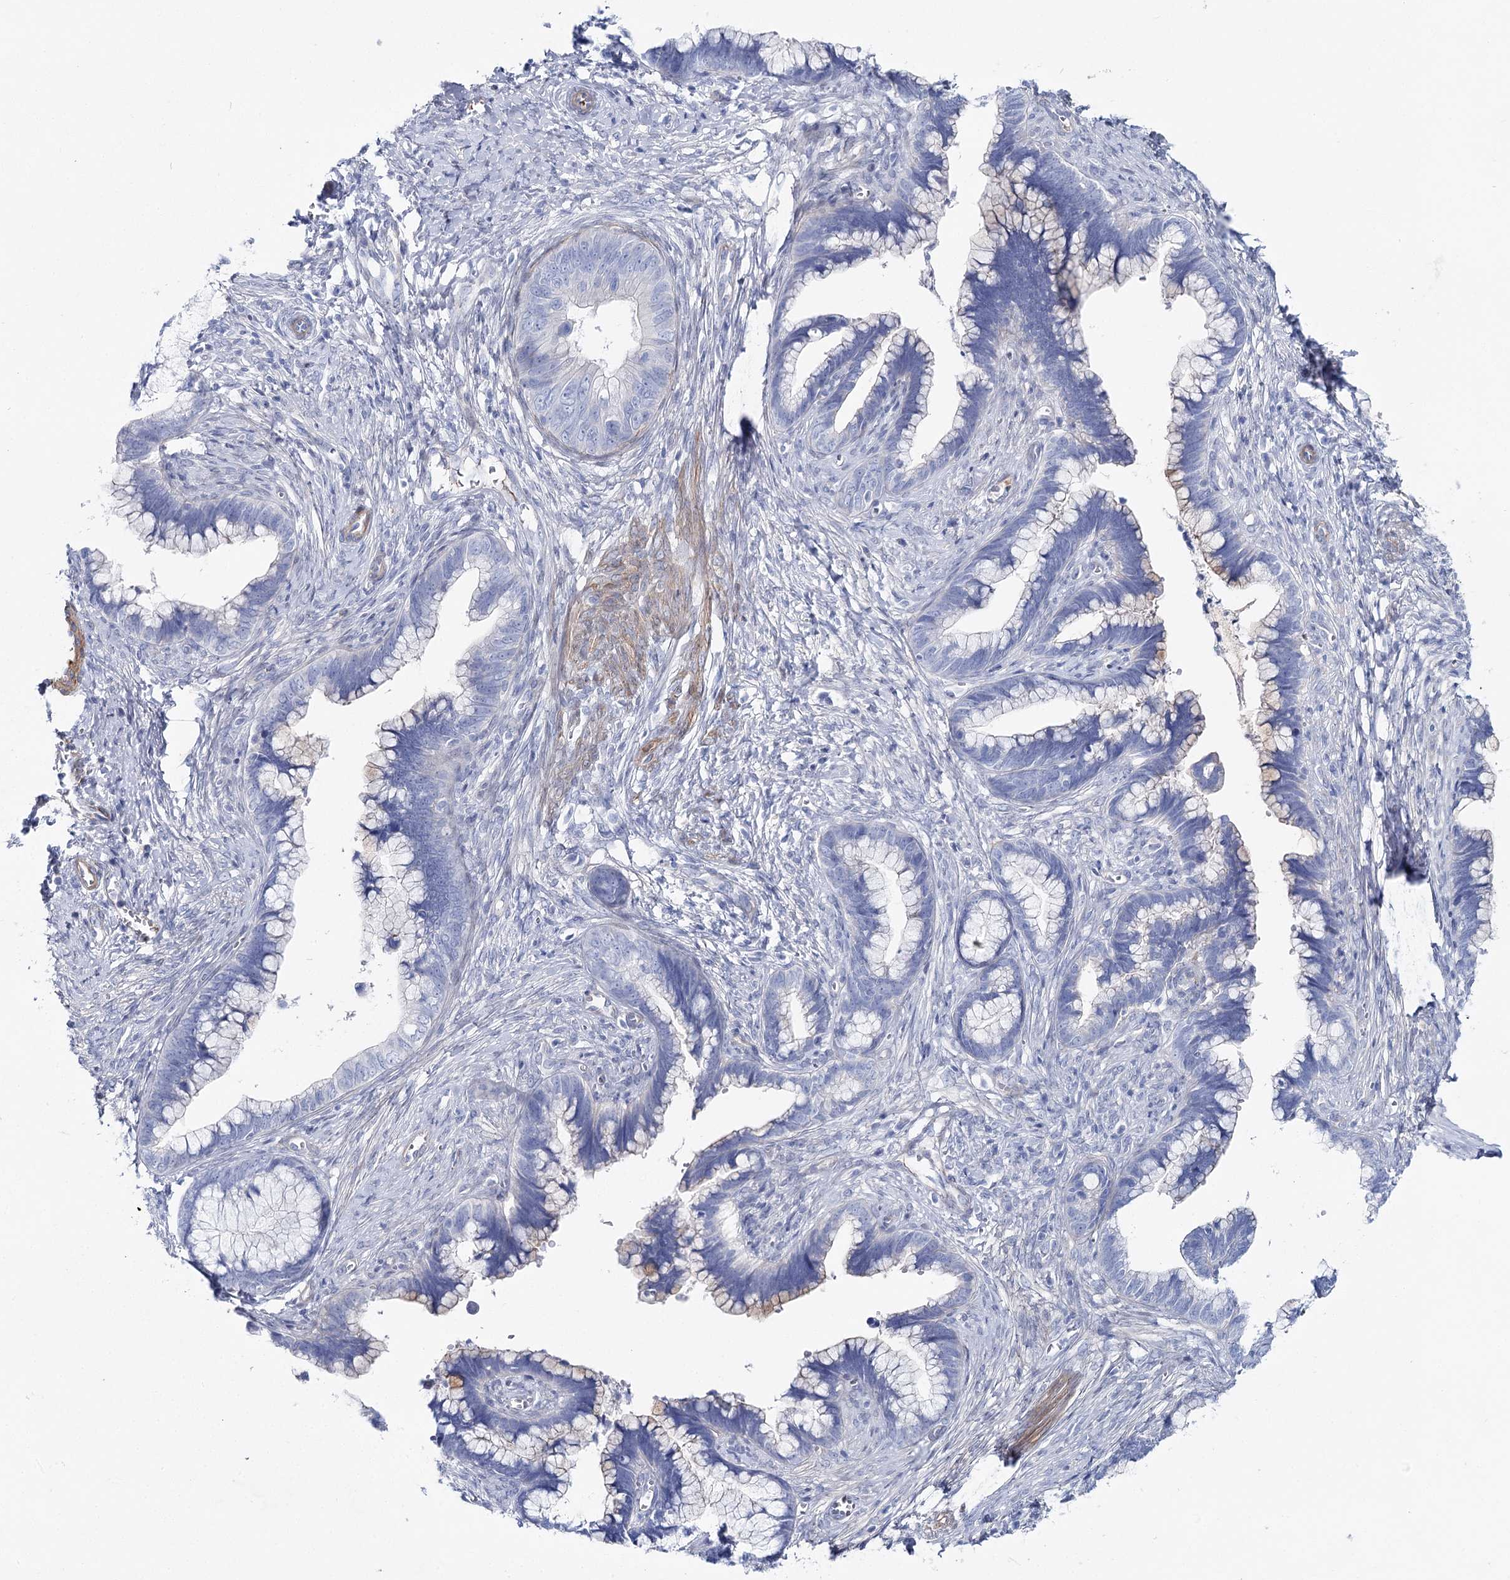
{"staining": {"intensity": "negative", "quantity": "none", "location": "none"}, "tissue": "cervical cancer", "cell_type": "Tumor cells", "image_type": "cancer", "snomed": [{"axis": "morphology", "description": "Adenocarcinoma, NOS"}, {"axis": "topography", "description": "Cervix"}], "caption": "Immunohistochemistry of human adenocarcinoma (cervical) demonstrates no staining in tumor cells.", "gene": "ANKRD23", "patient": {"sex": "female", "age": 44}}